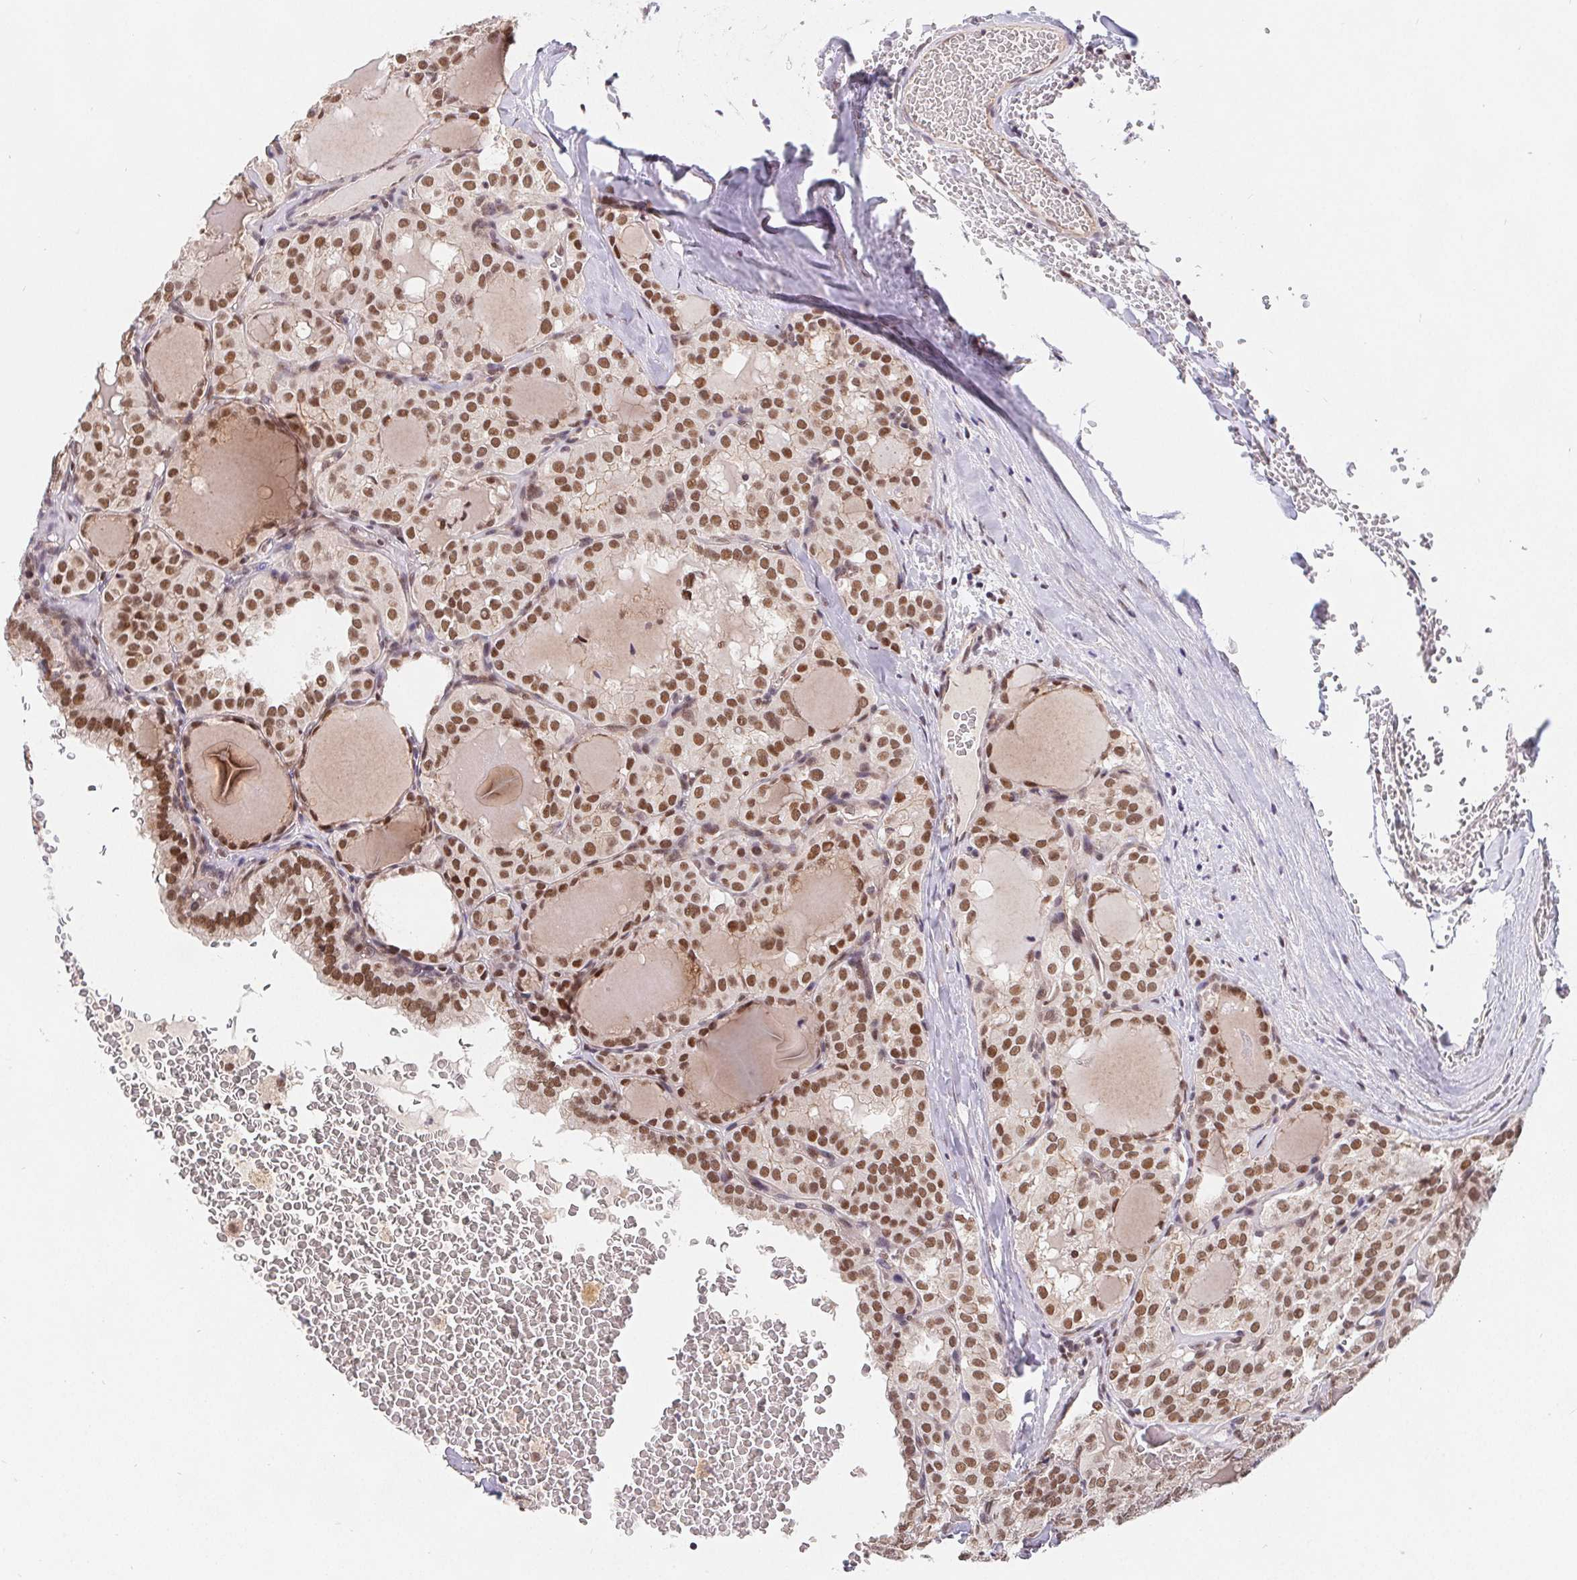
{"staining": {"intensity": "moderate", "quantity": ">75%", "location": "nuclear"}, "tissue": "thyroid cancer", "cell_type": "Tumor cells", "image_type": "cancer", "snomed": [{"axis": "morphology", "description": "Papillary adenocarcinoma, NOS"}, {"axis": "topography", "description": "Thyroid gland"}], "caption": "Tumor cells exhibit medium levels of moderate nuclear expression in about >75% of cells in papillary adenocarcinoma (thyroid).", "gene": "POU2F1", "patient": {"sex": "male", "age": 20}}